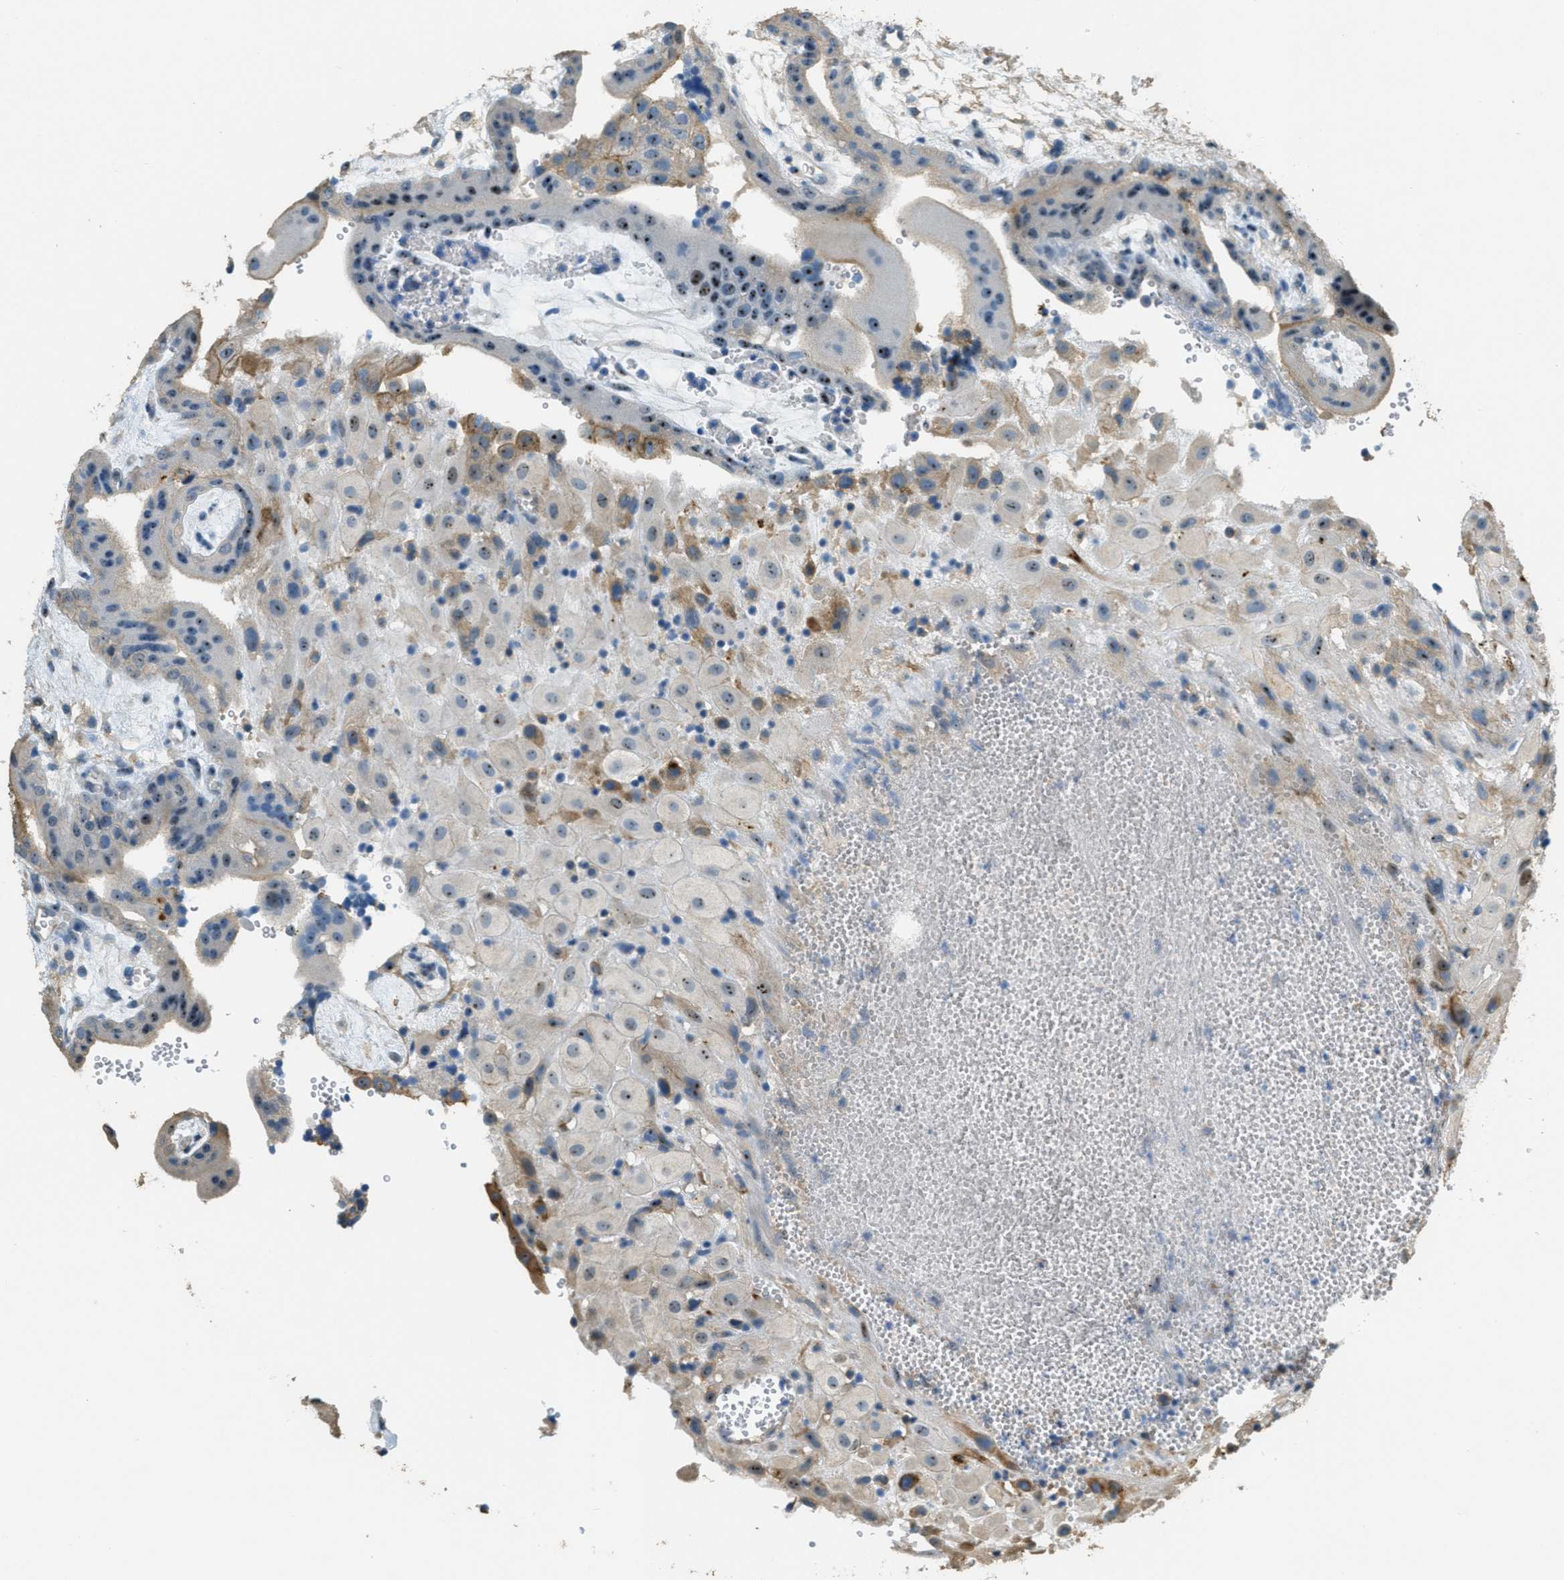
{"staining": {"intensity": "moderate", "quantity": "25%-75%", "location": "nuclear"}, "tissue": "placenta", "cell_type": "Decidual cells", "image_type": "normal", "snomed": [{"axis": "morphology", "description": "Normal tissue, NOS"}, {"axis": "topography", "description": "Placenta"}], "caption": "A photomicrograph of human placenta stained for a protein demonstrates moderate nuclear brown staining in decidual cells.", "gene": "OSMR", "patient": {"sex": "female", "age": 18}}